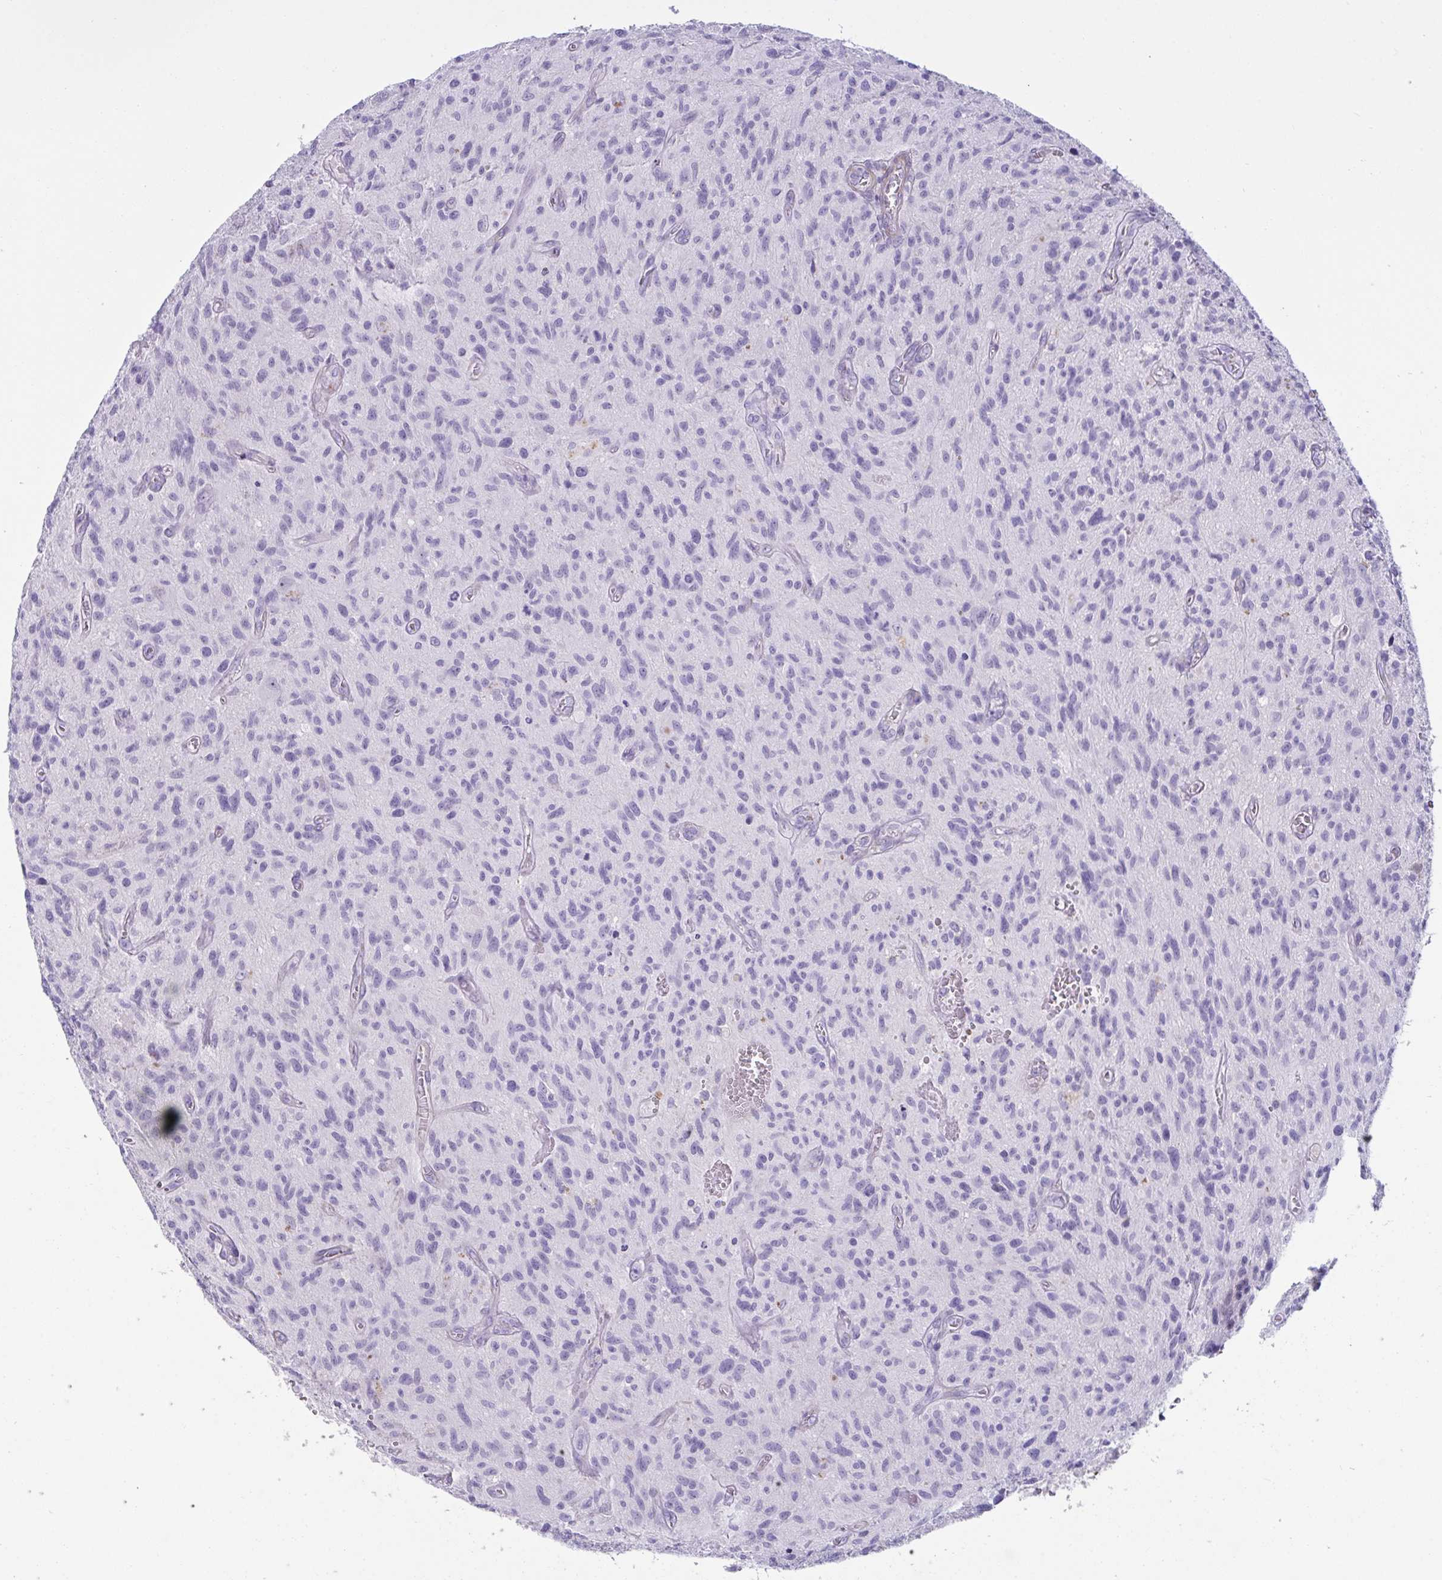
{"staining": {"intensity": "negative", "quantity": "none", "location": "none"}, "tissue": "glioma", "cell_type": "Tumor cells", "image_type": "cancer", "snomed": [{"axis": "morphology", "description": "Glioma, malignant, High grade"}, {"axis": "topography", "description": "Brain"}], "caption": "This histopathology image is of malignant glioma (high-grade) stained with immunohistochemistry (IHC) to label a protein in brown with the nuclei are counter-stained blue. There is no positivity in tumor cells.", "gene": "OR5P3", "patient": {"sex": "male", "age": 75}}